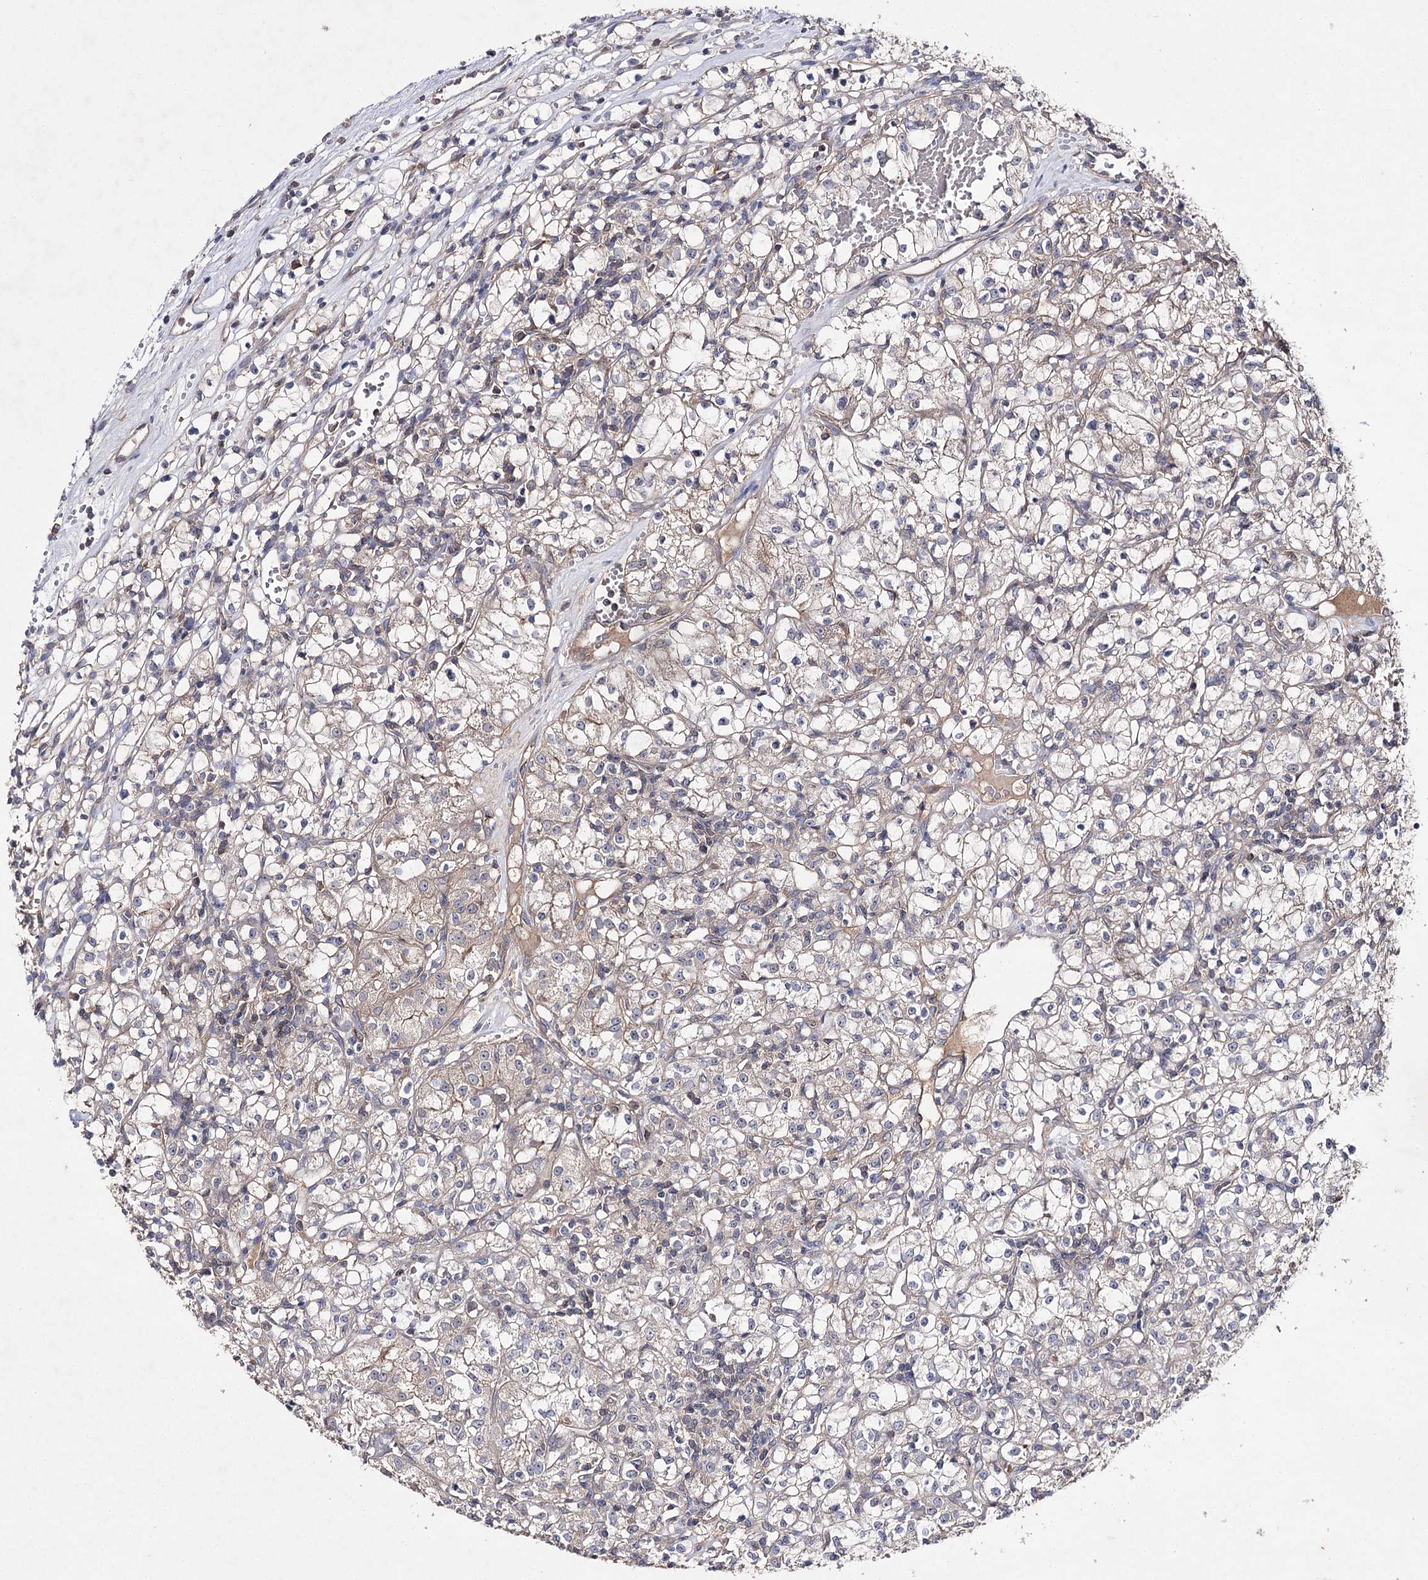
{"staining": {"intensity": "negative", "quantity": "none", "location": "none"}, "tissue": "renal cancer", "cell_type": "Tumor cells", "image_type": "cancer", "snomed": [{"axis": "morphology", "description": "Adenocarcinoma, NOS"}, {"axis": "topography", "description": "Kidney"}], "caption": "Immunohistochemical staining of adenocarcinoma (renal) reveals no significant expression in tumor cells.", "gene": "BCR", "patient": {"sex": "female", "age": 59}}